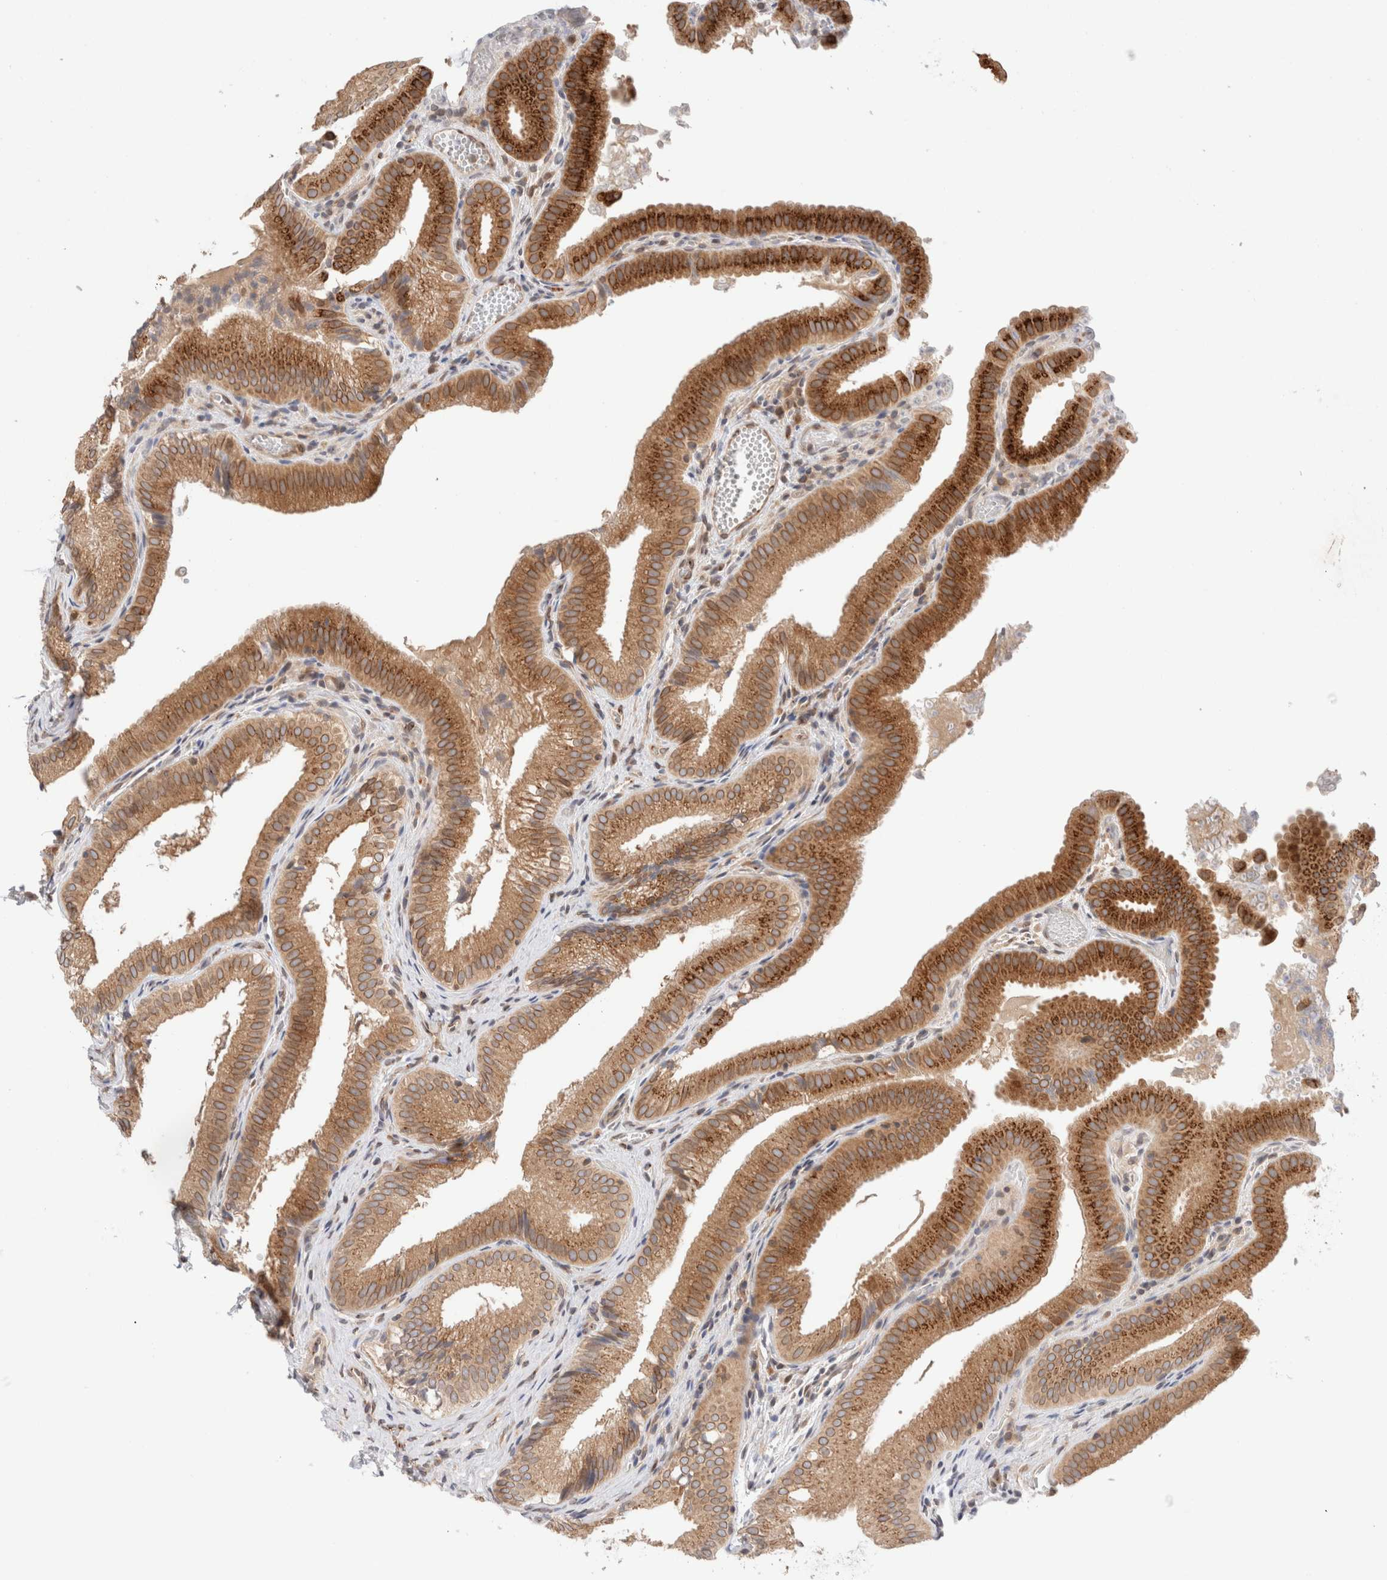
{"staining": {"intensity": "strong", "quantity": ">75%", "location": "cytoplasmic/membranous"}, "tissue": "gallbladder", "cell_type": "Glandular cells", "image_type": "normal", "snomed": [{"axis": "morphology", "description": "Normal tissue, NOS"}, {"axis": "topography", "description": "Gallbladder"}], "caption": "Brown immunohistochemical staining in benign human gallbladder demonstrates strong cytoplasmic/membranous staining in about >75% of glandular cells.", "gene": "GCN1", "patient": {"sex": "female", "age": 30}}